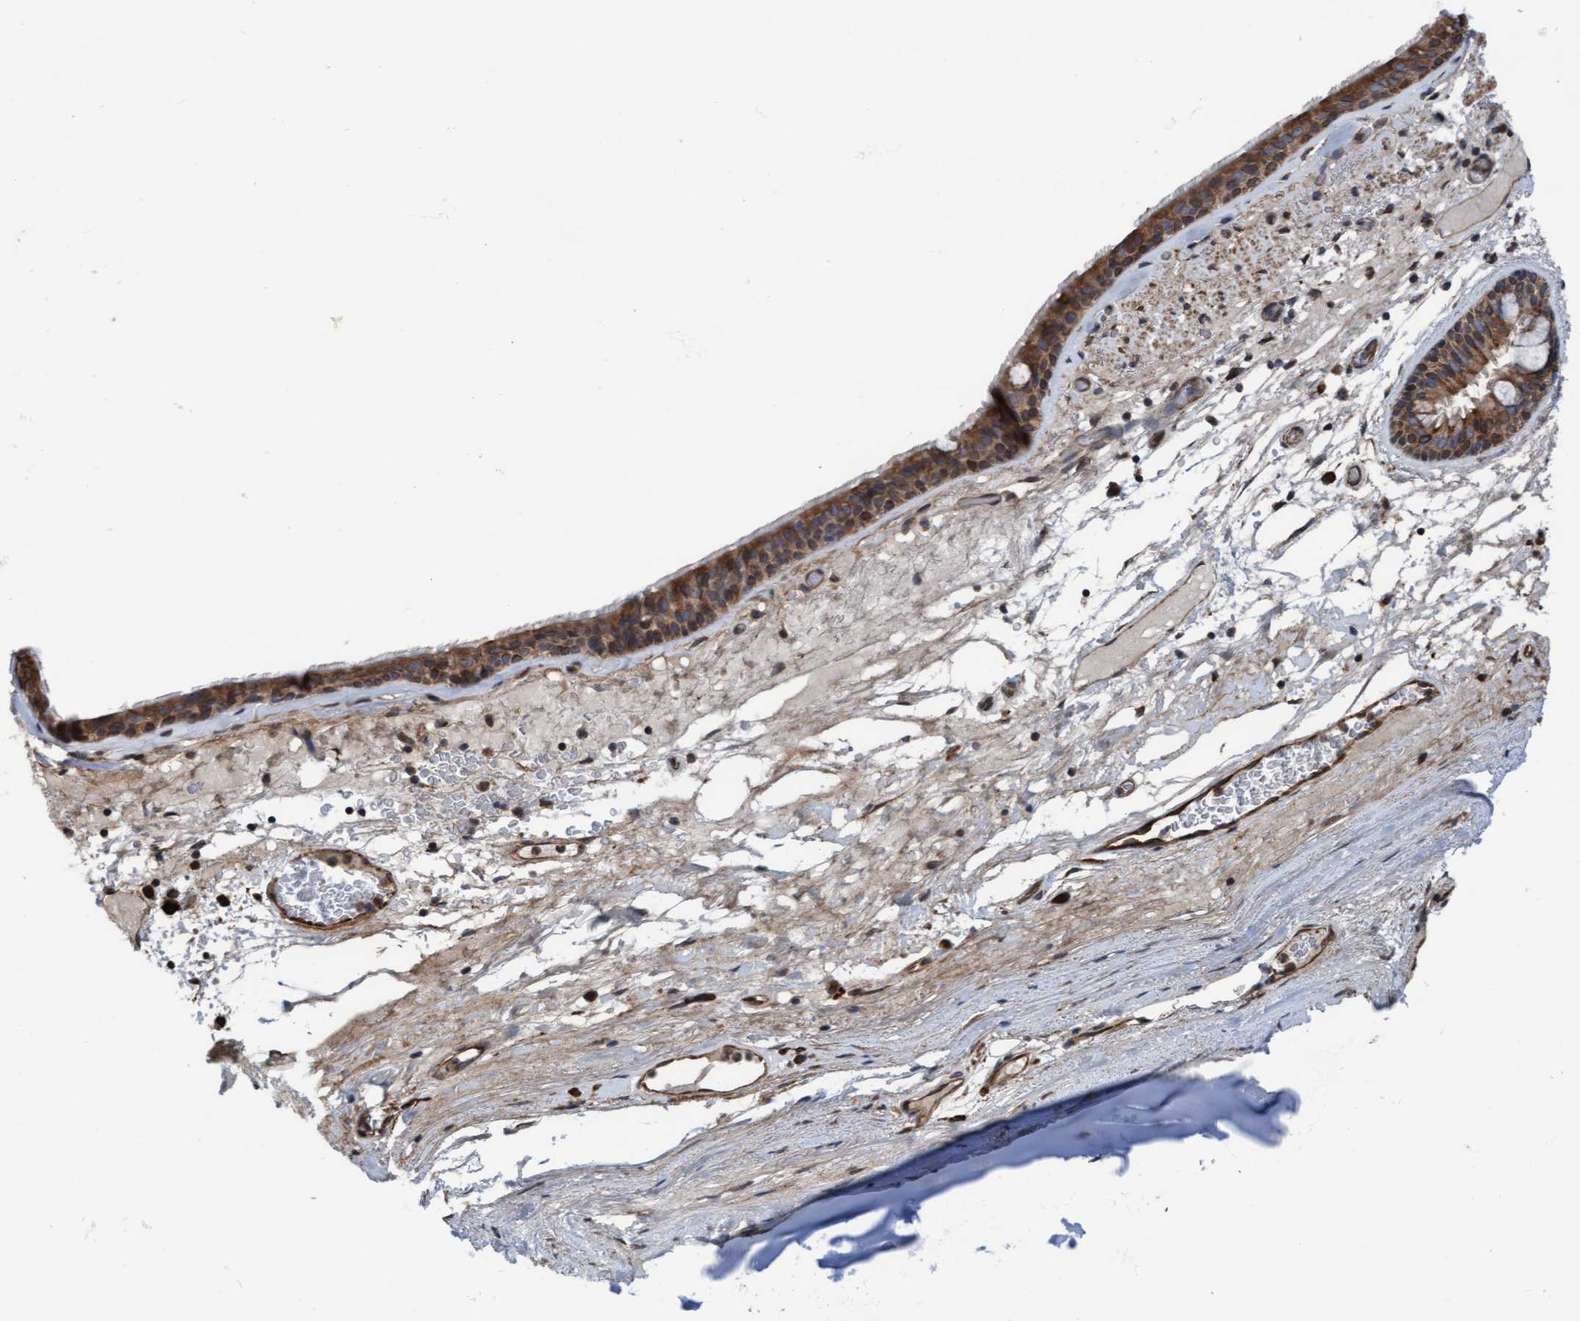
{"staining": {"intensity": "moderate", "quantity": ">75%", "location": "cytoplasmic/membranous"}, "tissue": "bronchus", "cell_type": "Respiratory epithelial cells", "image_type": "normal", "snomed": [{"axis": "morphology", "description": "Normal tissue, NOS"}, {"axis": "topography", "description": "Cartilage tissue"}], "caption": "This is a histology image of immunohistochemistry (IHC) staining of benign bronchus, which shows moderate positivity in the cytoplasmic/membranous of respiratory epithelial cells.", "gene": "RAP1GAP2", "patient": {"sex": "female", "age": 63}}